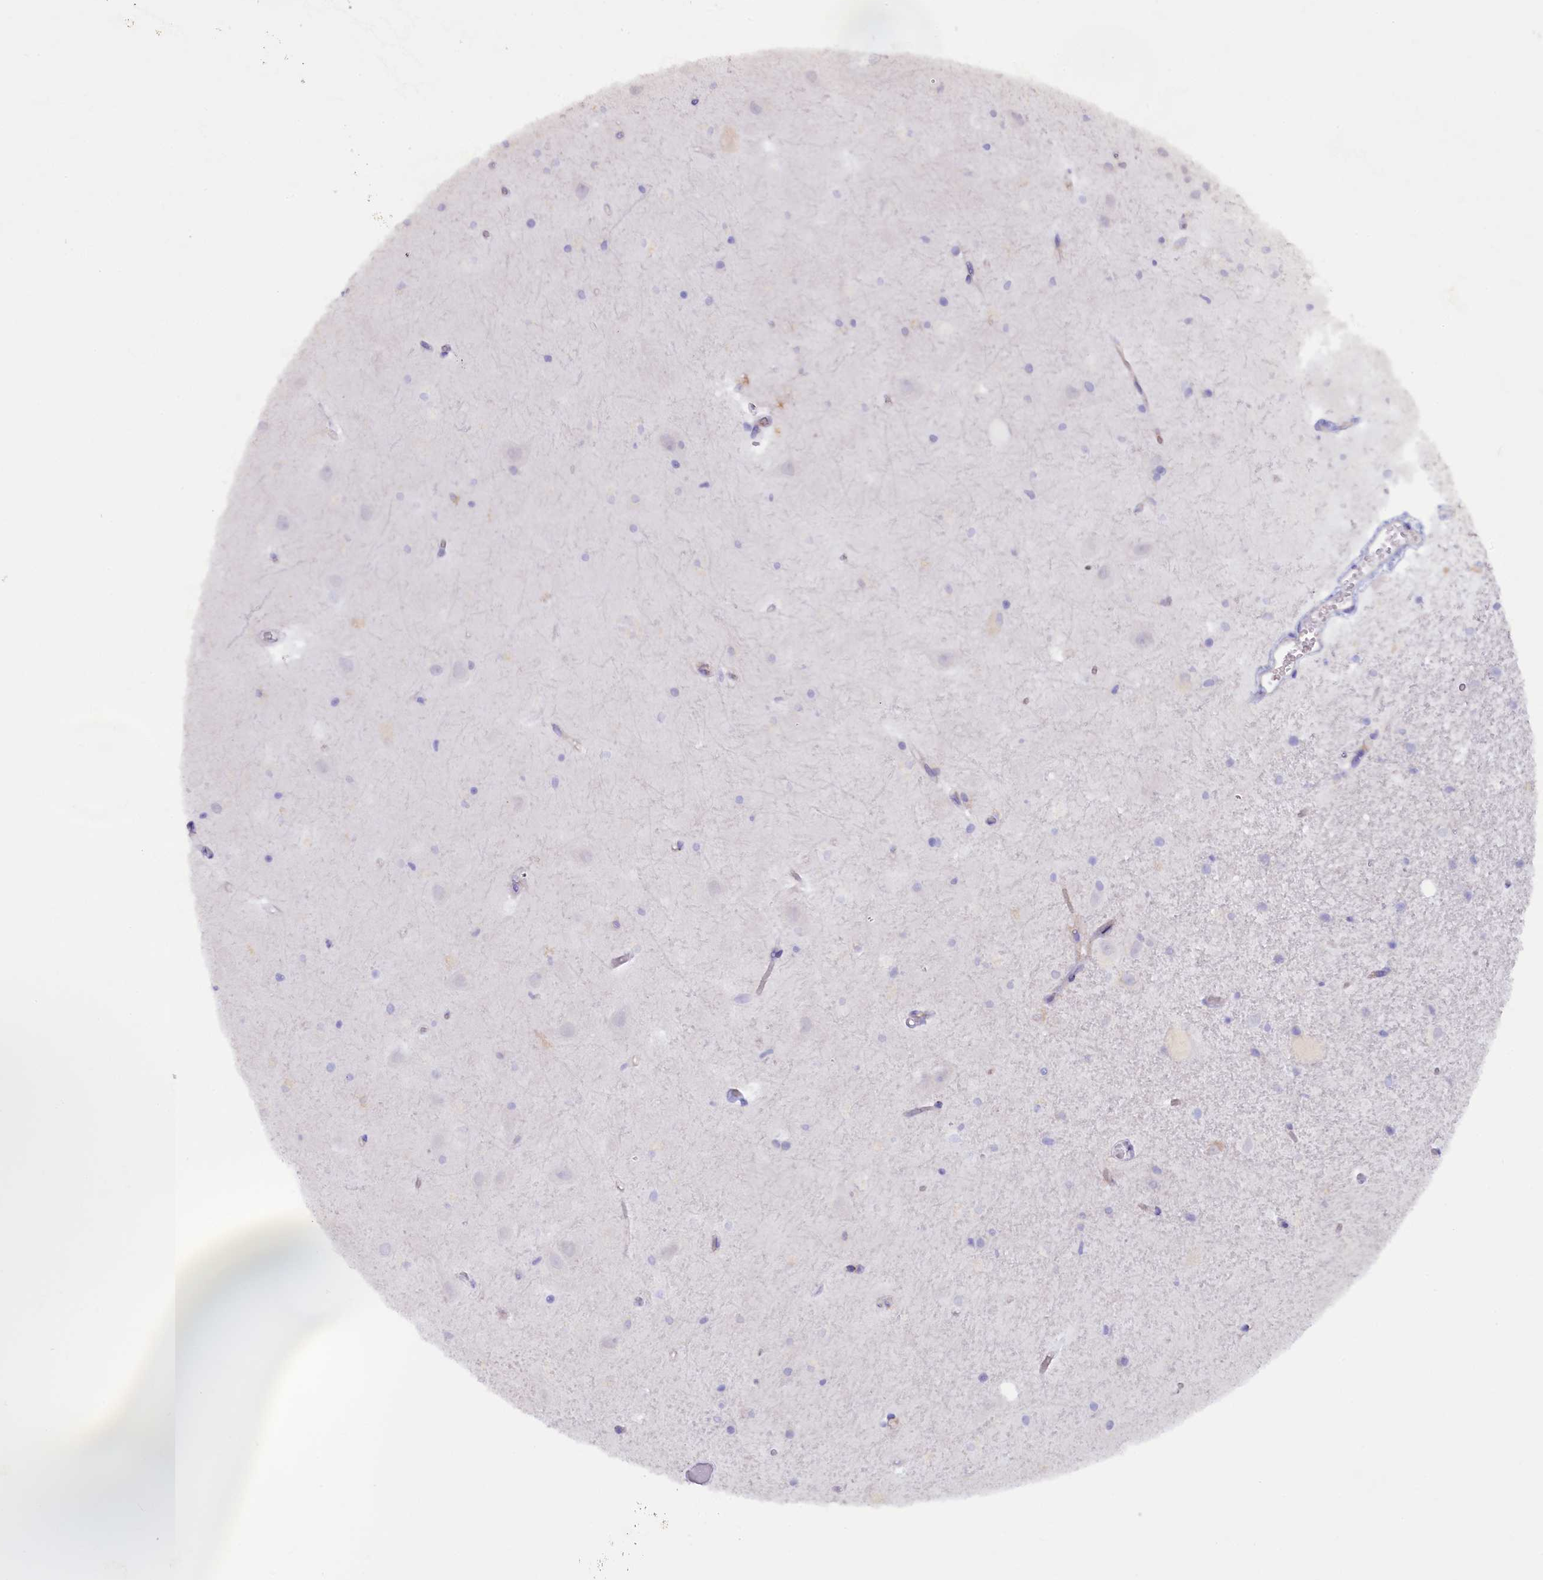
{"staining": {"intensity": "negative", "quantity": "none", "location": "none"}, "tissue": "hippocampus", "cell_type": "Glial cells", "image_type": "normal", "snomed": [{"axis": "morphology", "description": "Normal tissue, NOS"}, {"axis": "topography", "description": "Hippocampus"}], "caption": "Immunohistochemistry photomicrograph of normal hippocampus stained for a protein (brown), which exhibits no staining in glial cells. The staining is performed using DAB brown chromogen with nuclei counter-stained in using hematoxylin.", "gene": "ZSWIM4", "patient": {"sex": "female", "age": 52}}